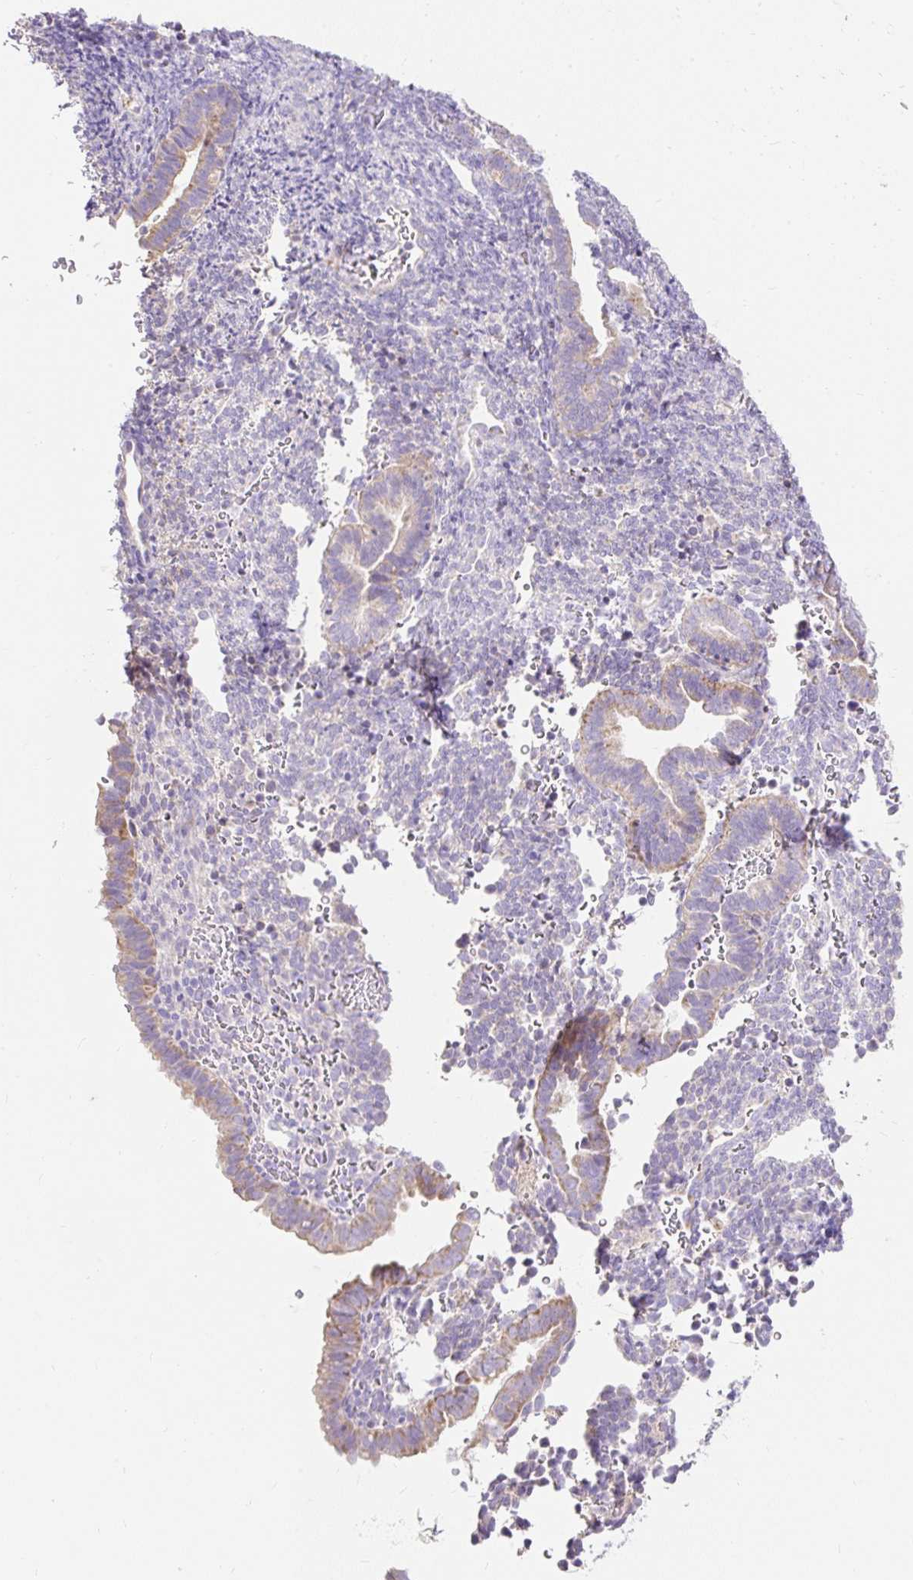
{"staining": {"intensity": "negative", "quantity": "none", "location": "none"}, "tissue": "endometrium", "cell_type": "Cells in endometrial stroma", "image_type": "normal", "snomed": [{"axis": "morphology", "description": "Normal tissue, NOS"}, {"axis": "topography", "description": "Endometrium"}], "caption": "Immunohistochemical staining of benign endometrium reveals no significant positivity in cells in endometrial stroma. (DAB immunohistochemistry visualized using brightfield microscopy, high magnification).", "gene": "PMAIP1", "patient": {"sex": "female", "age": 34}}